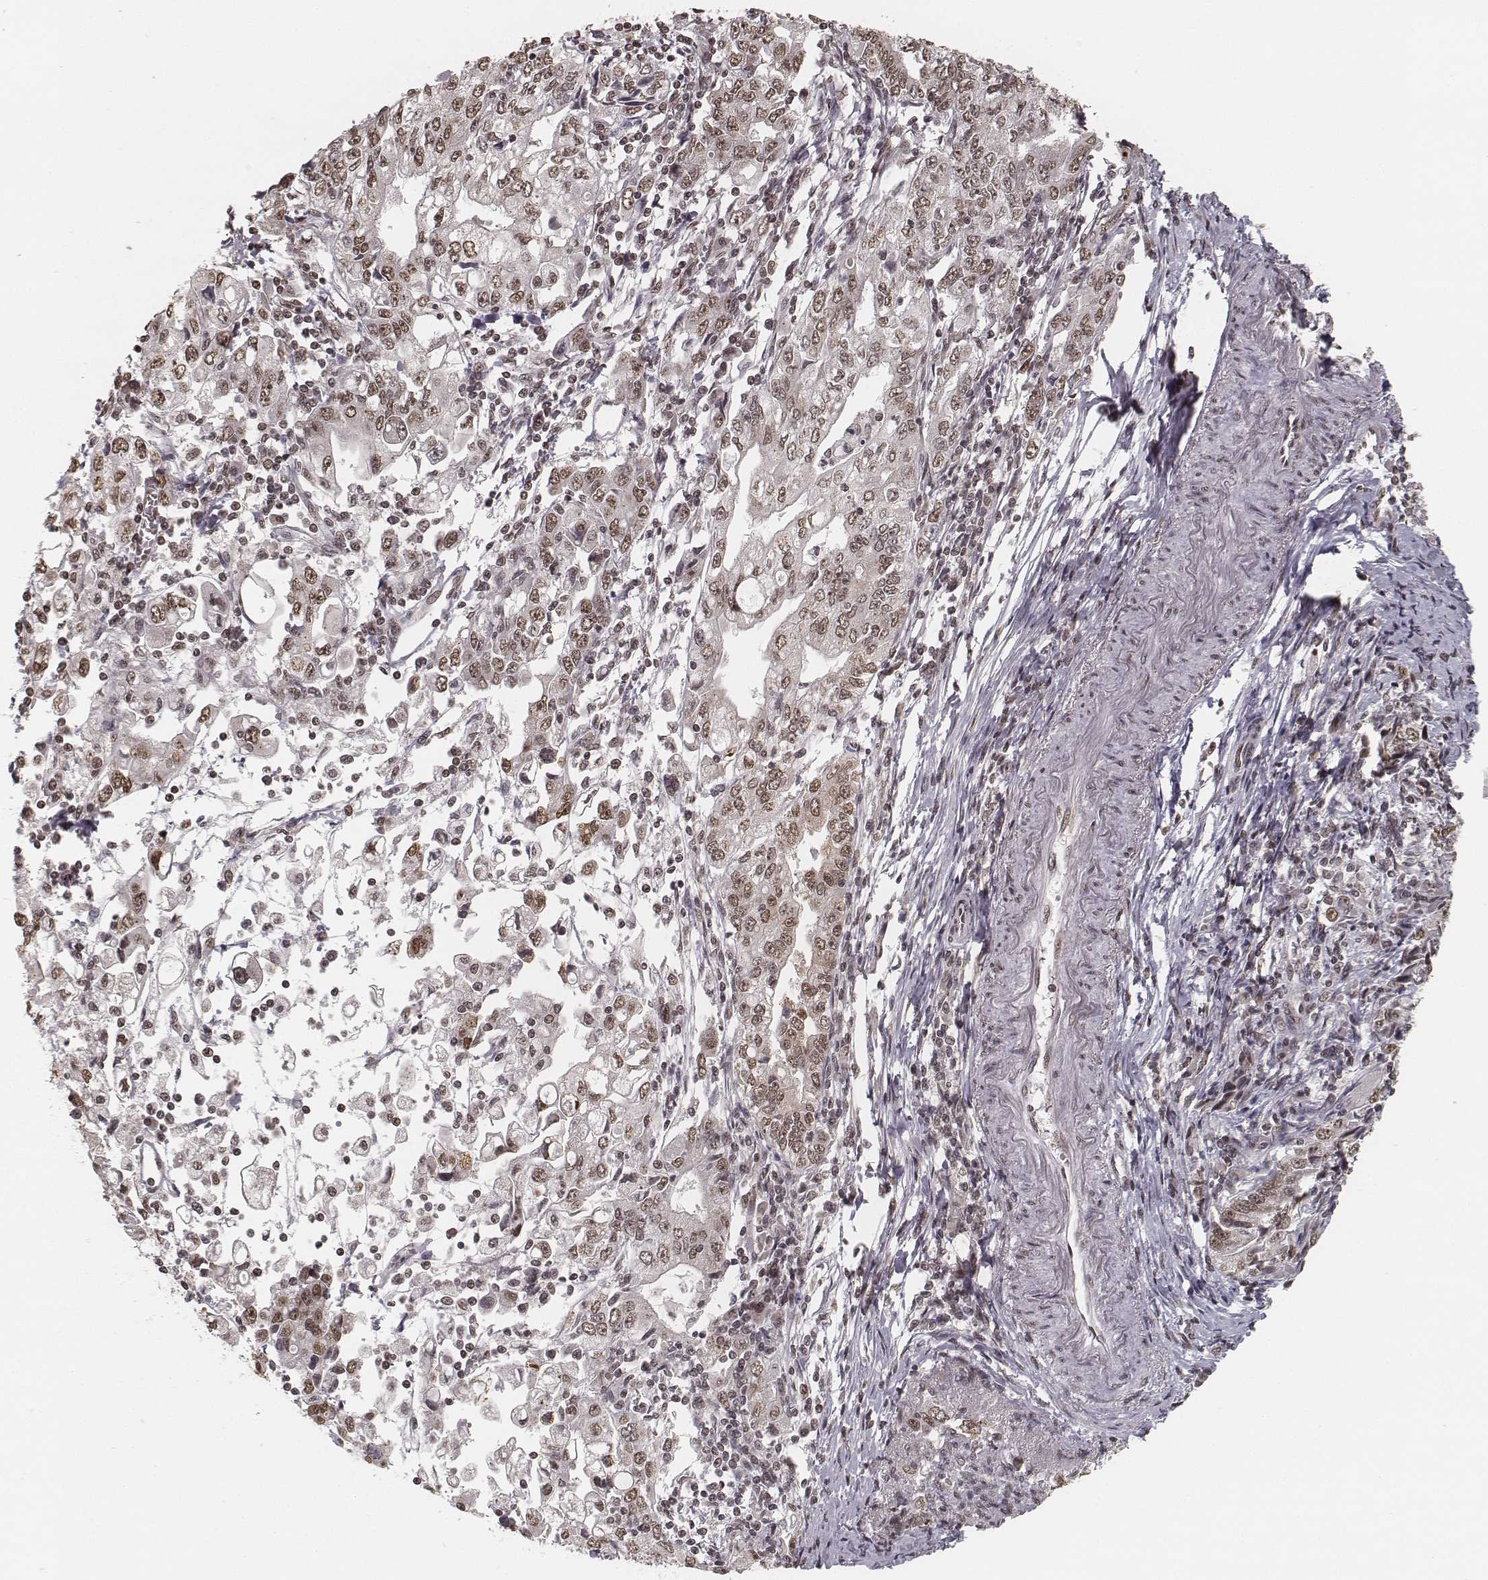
{"staining": {"intensity": "weak", "quantity": ">75%", "location": "nuclear"}, "tissue": "stomach cancer", "cell_type": "Tumor cells", "image_type": "cancer", "snomed": [{"axis": "morphology", "description": "Adenocarcinoma, NOS"}, {"axis": "topography", "description": "Stomach, lower"}], "caption": "Stomach adenocarcinoma stained for a protein reveals weak nuclear positivity in tumor cells.", "gene": "HMGA2", "patient": {"sex": "female", "age": 72}}